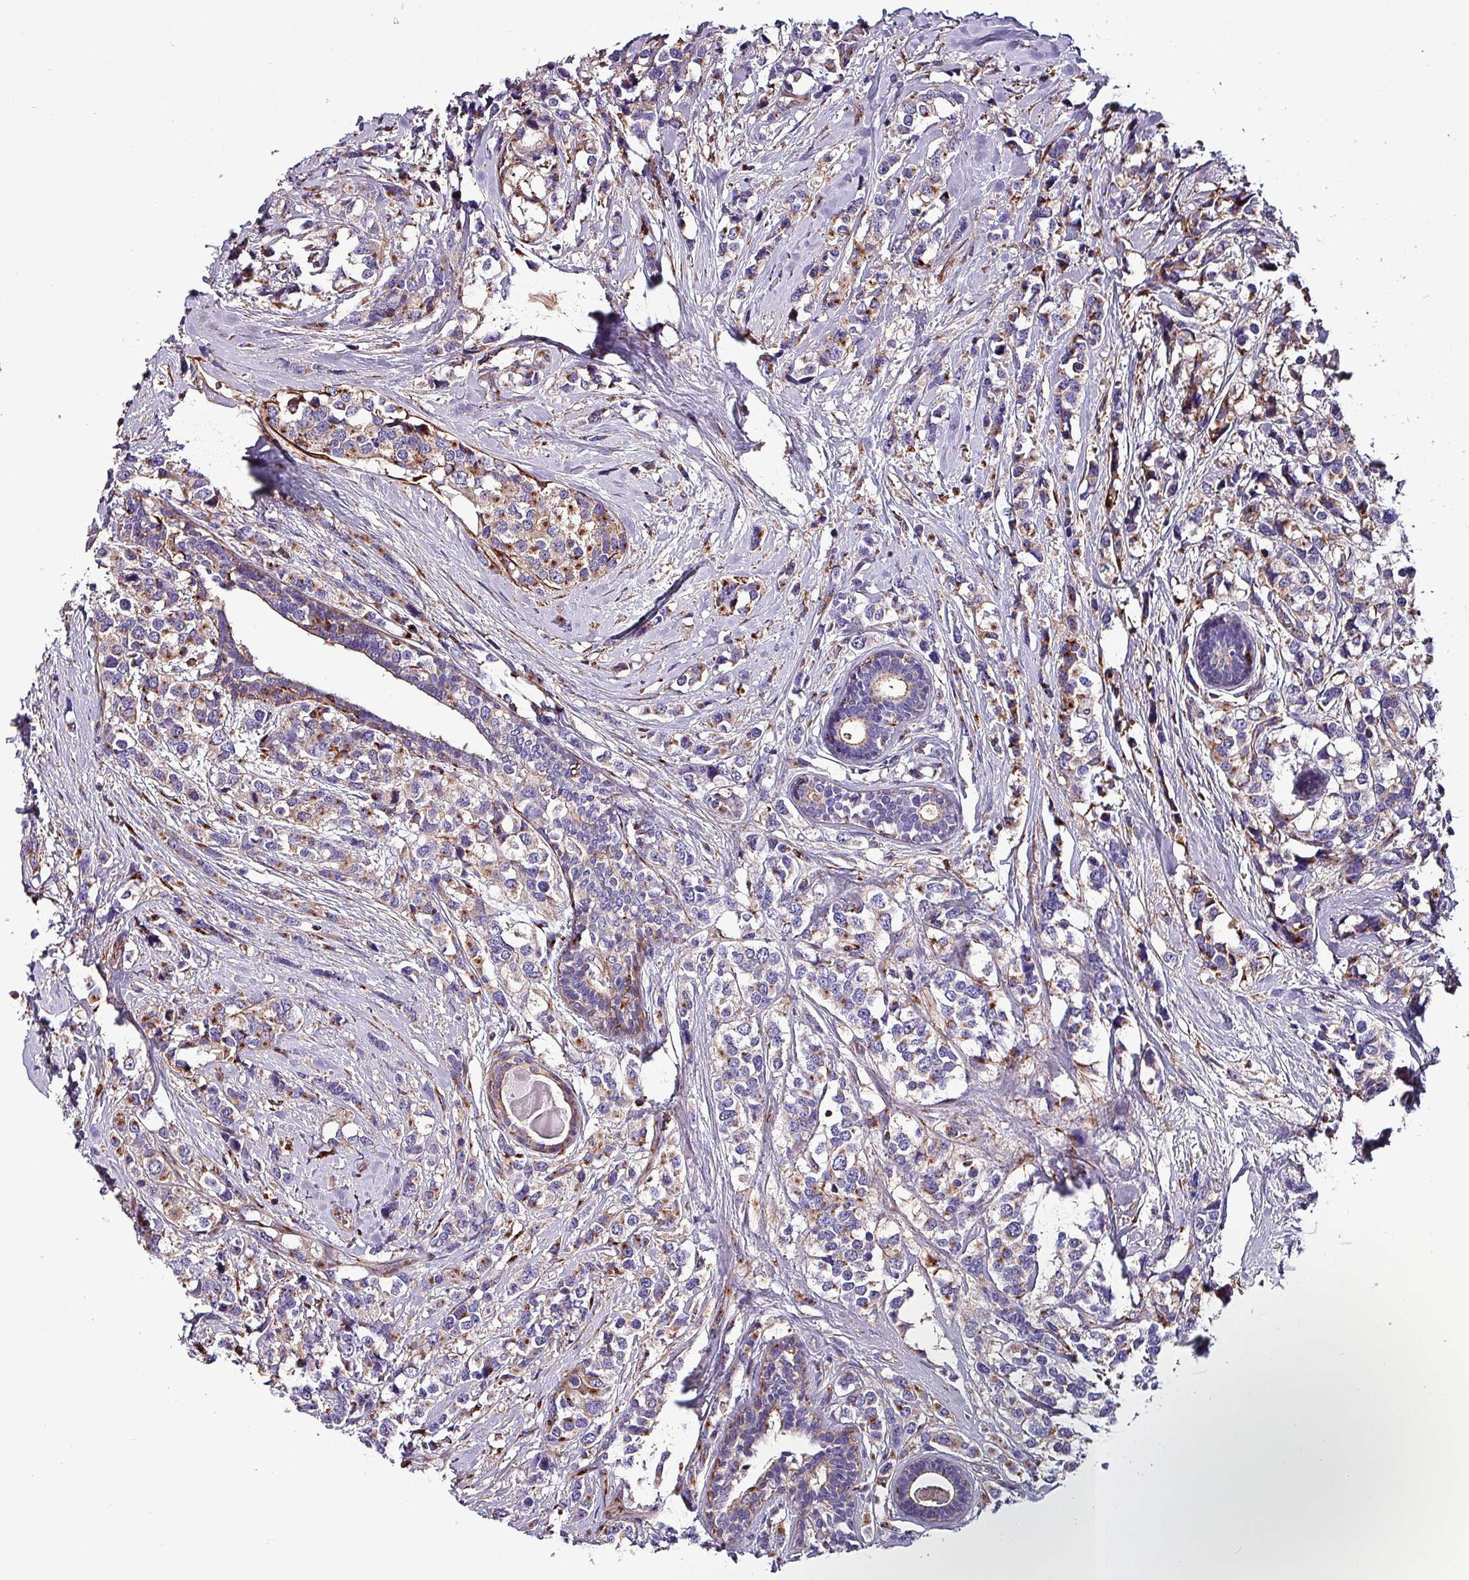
{"staining": {"intensity": "weak", "quantity": "<25%", "location": "cytoplasmic/membranous"}, "tissue": "breast cancer", "cell_type": "Tumor cells", "image_type": "cancer", "snomed": [{"axis": "morphology", "description": "Lobular carcinoma"}, {"axis": "topography", "description": "Breast"}], "caption": "This histopathology image is of lobular carcinoma (breast) stained with immunohistochemistry to label a protein in brown with the nuclei are counter-stained blue. There is no positivity in tumor cells.", "gene": "VAMP4", "patient": {"sex": "female", "age": 59}}